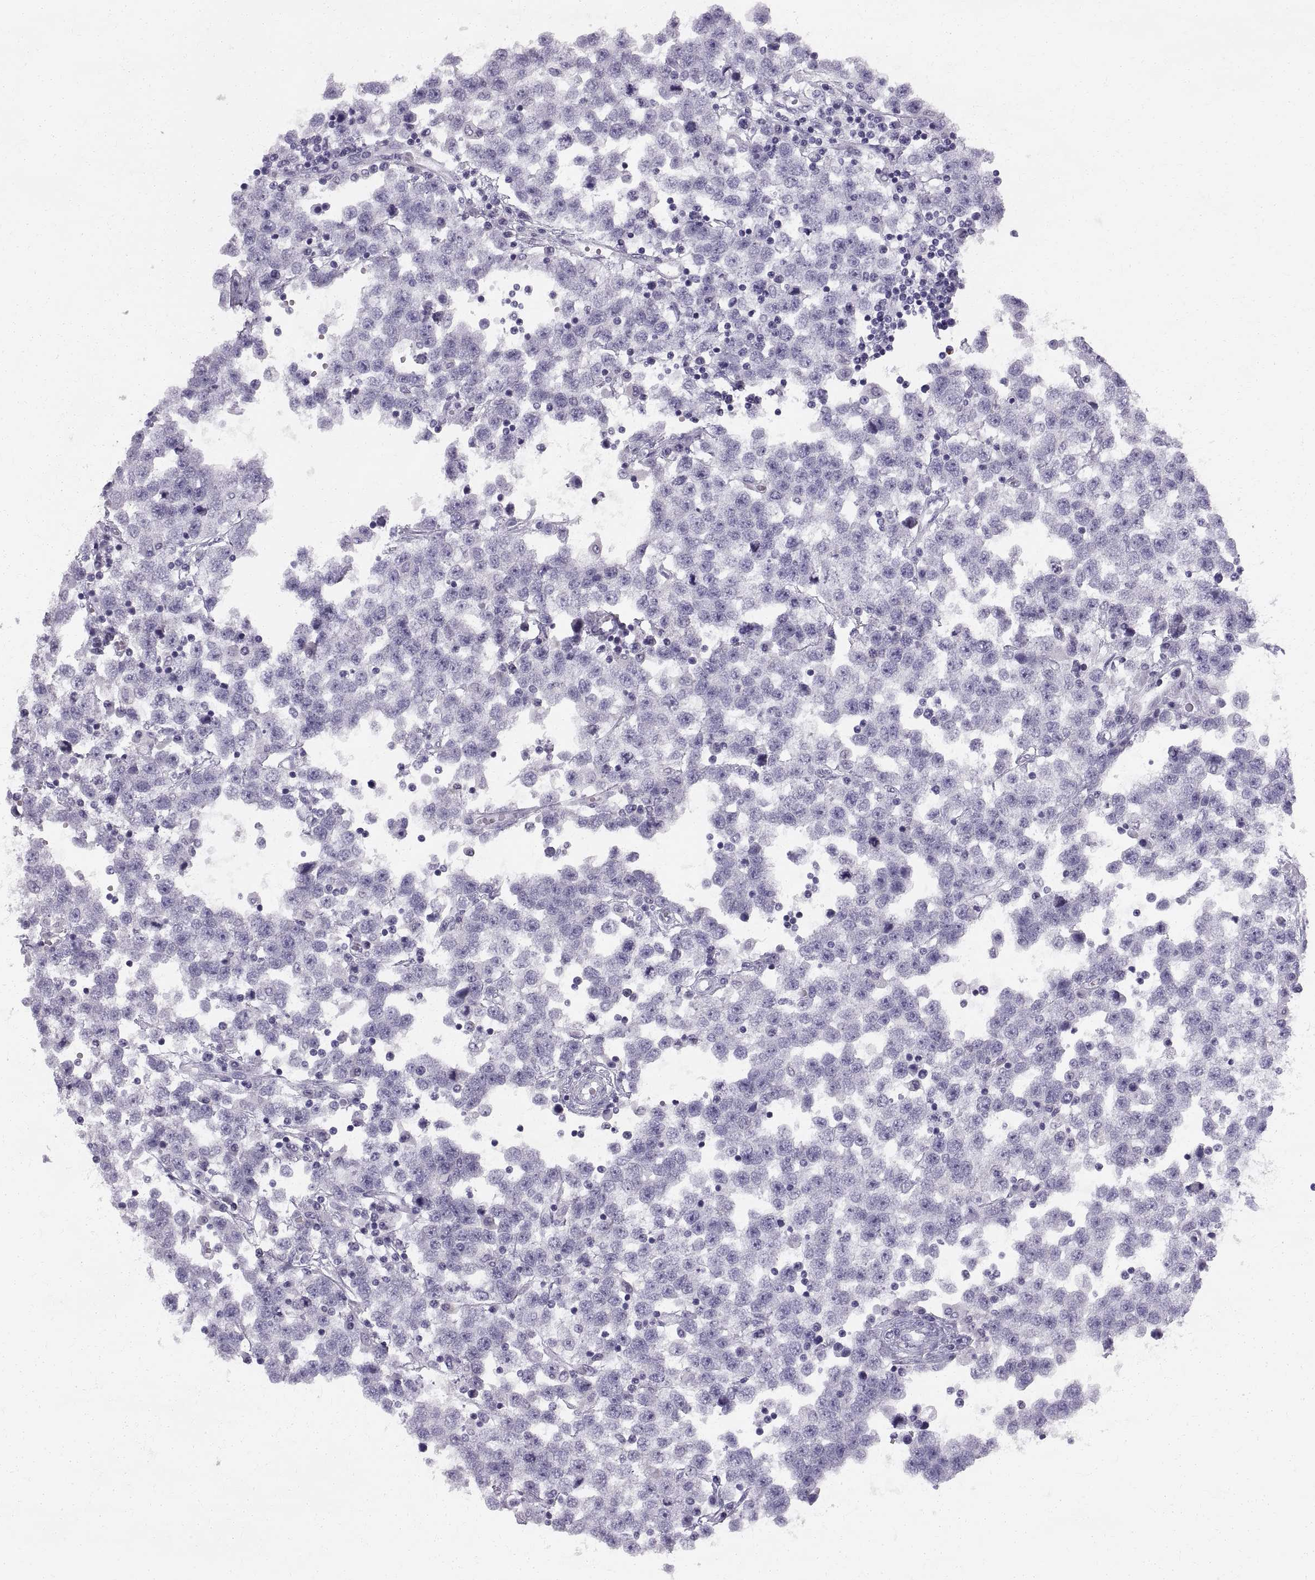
{"staining": {"intensity": "negative", "quantity": "none", "location": "none"}, "tissue": "testis cancer", "cell_type": "Tumor cells", "image_type": "cancer", "snomed": [{"axis": "morphology", "description": "Seminoma, NOS"}, {"axis": "topography", "description": "Testis"}], "caption": "This histopathology image is of seminoma (testis) stained with immunohistochemistry (IHC) to label a protein in brown with the nuclei are counter-stained blue. There is no staining in tumor cells.", "gene": "SLC22A6", "patient": {"sex": "male", "age": 34}}